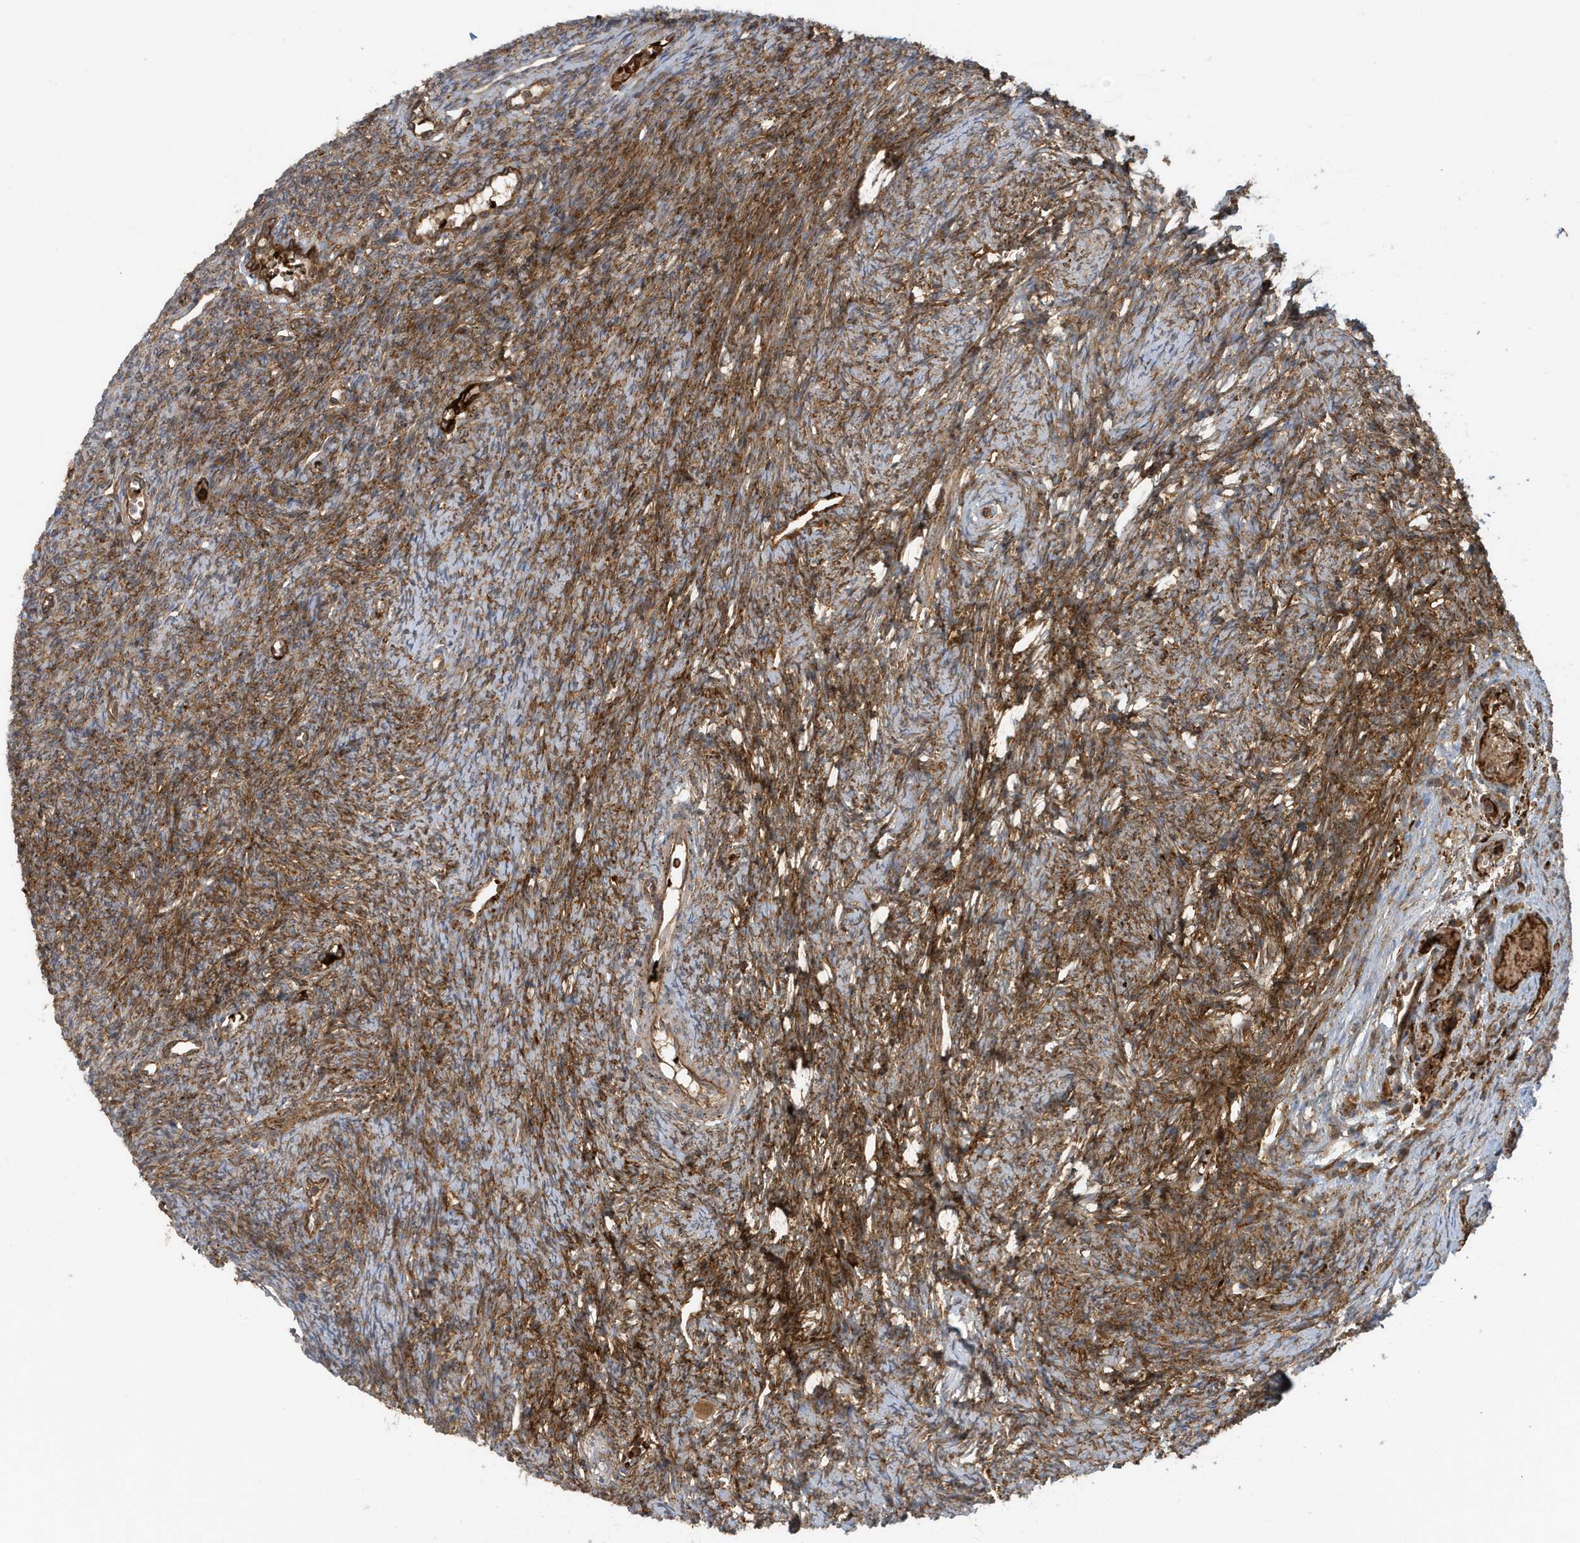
{"staining": {"intensity": "moderate", "quantity": "25%-75%", "location": "cytoplasmic/membranous"}, "tissue": "ovary", "cell_type": "Ovarian stroma cells", "image_type": "normal", "snomed": [{"axis": "morphology", "description": "Normal tissue, NOS"}, {"axis": "morphology", "description": "Cyst, NOS"}, {"axis": "topography", "description": "Ovary"}], "caption": "Immunohistochemical staining of normal ovary shows moderate cytoplasmic/membranous protein positivity in approximately 25%-75% of ovarian stroma cells.", "gene": "FYCO1", "patient": {"sex": "female", "age": 33}}